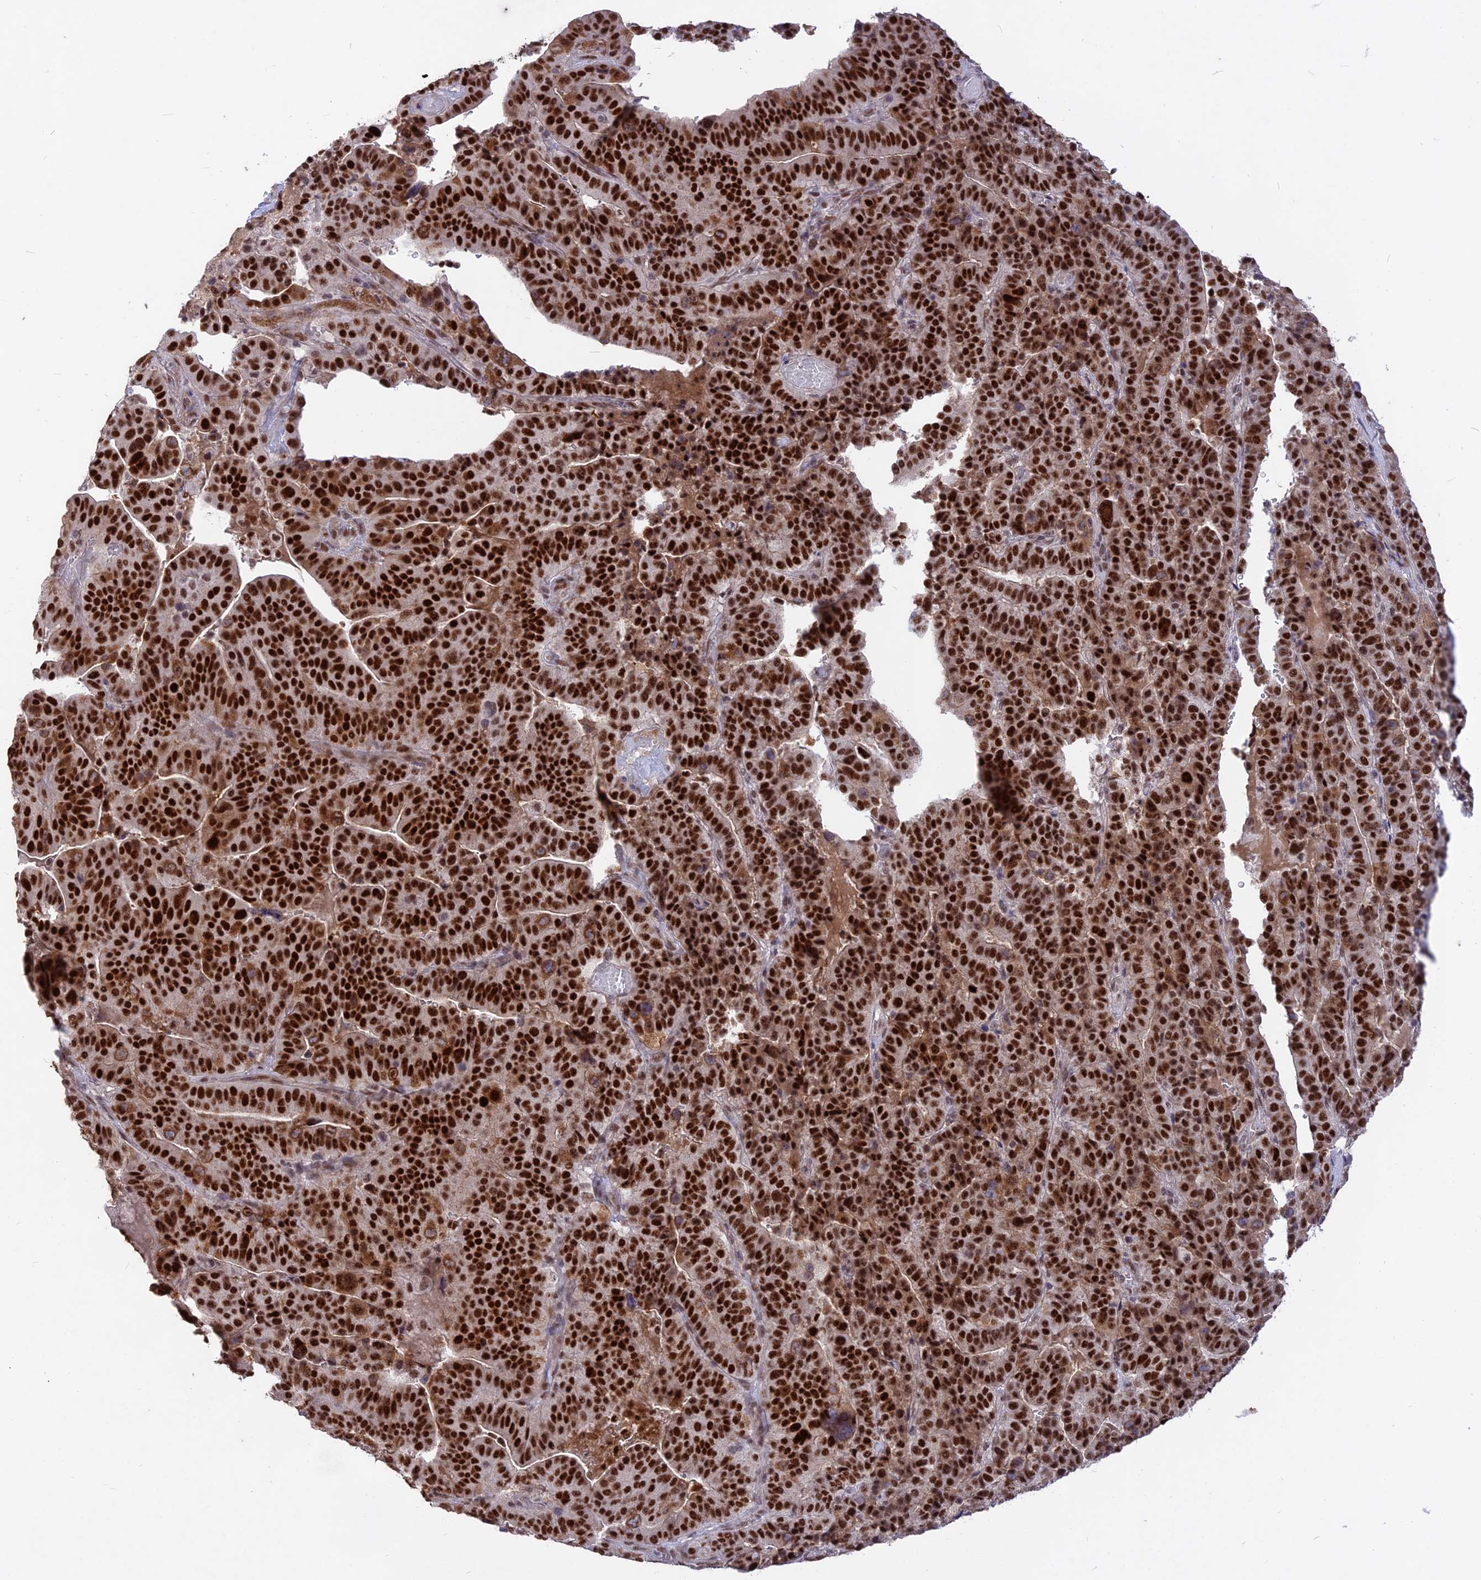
{"staining": {"intensity": "strong", "quantity": ">75%", "location": "nuclear"}, "tissue": "stomach cancer", "cell_type": "Tumor cells", "image_type": "cancer", "snomed": [{"axis": "morphology", "description": "Adenocarcinoma, NOS"}, {"axis": "topography", "description": "Stomach"}], "caption": "IHC image of neoplastic tissue: stomach adenocarcinoma stained using immunohistochemistry (IHC) exhibits high levels of strong protein expression localized specifically in the nuclear of tumor cells, appearing as a nuclear brown color.", "gene": "DIS3", "patient": {"sex": "male", "age": 48}}